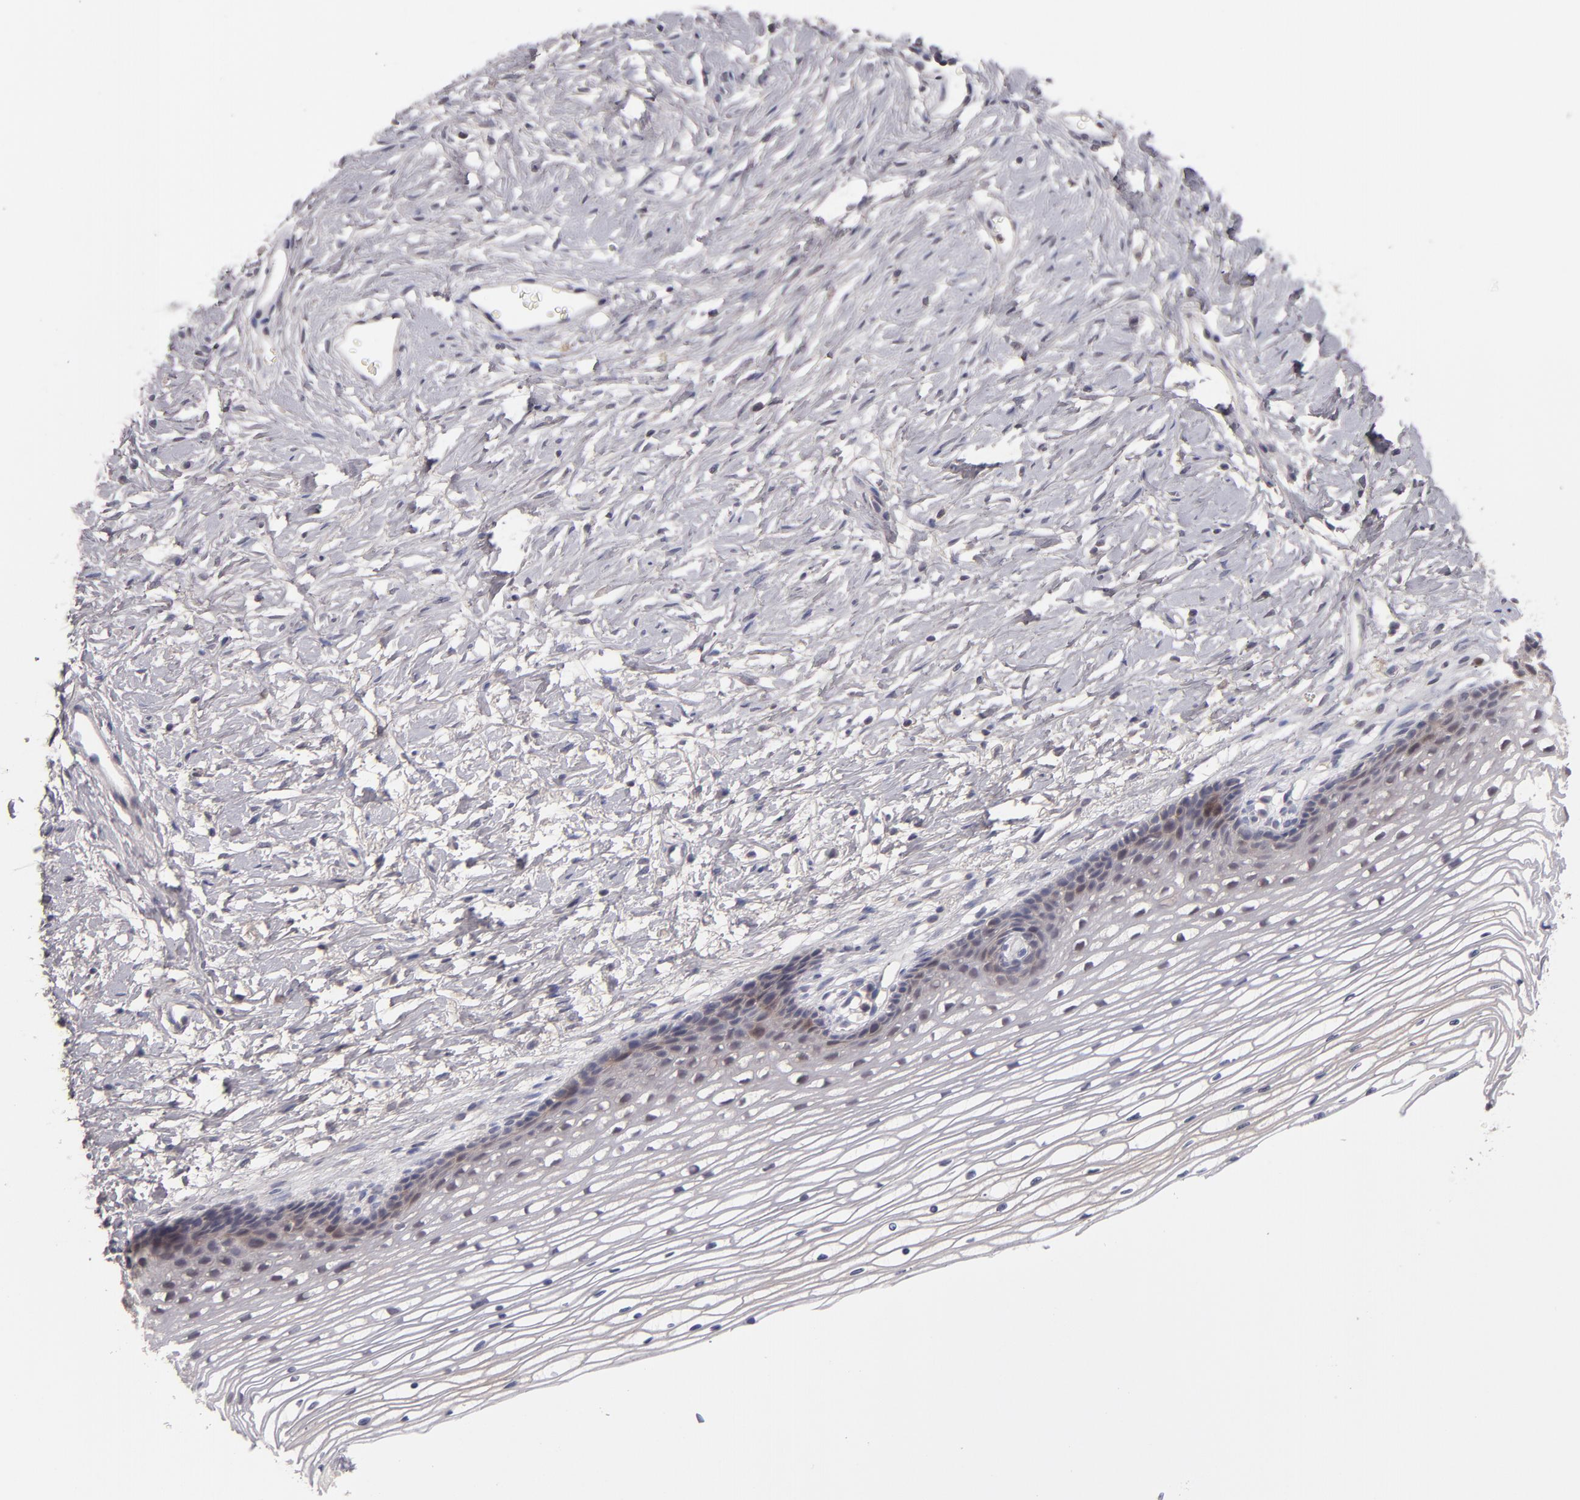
{"staining": {"intensity": "weak", "quantity": ">75%", "location": "cytoplasmic/membranous"}, "tissue": "cervix", "cell_type": "Glandular cells", "image_type": "normal", "snomed": [{"axis": "morphology", "description": "Normal tissue, NOS"}, {"axis": "topography", "description": "Cervix"}], "caption": "Cervix stained with DAB (3,3'-diaminobenzidine) immunohistochemistry reveals low levels of weak cytoplasmic/membranous positivity in approximately >75% of glandular cells.", "gene": "TYMS", "patient": {"sex": "female", "age": 77}}